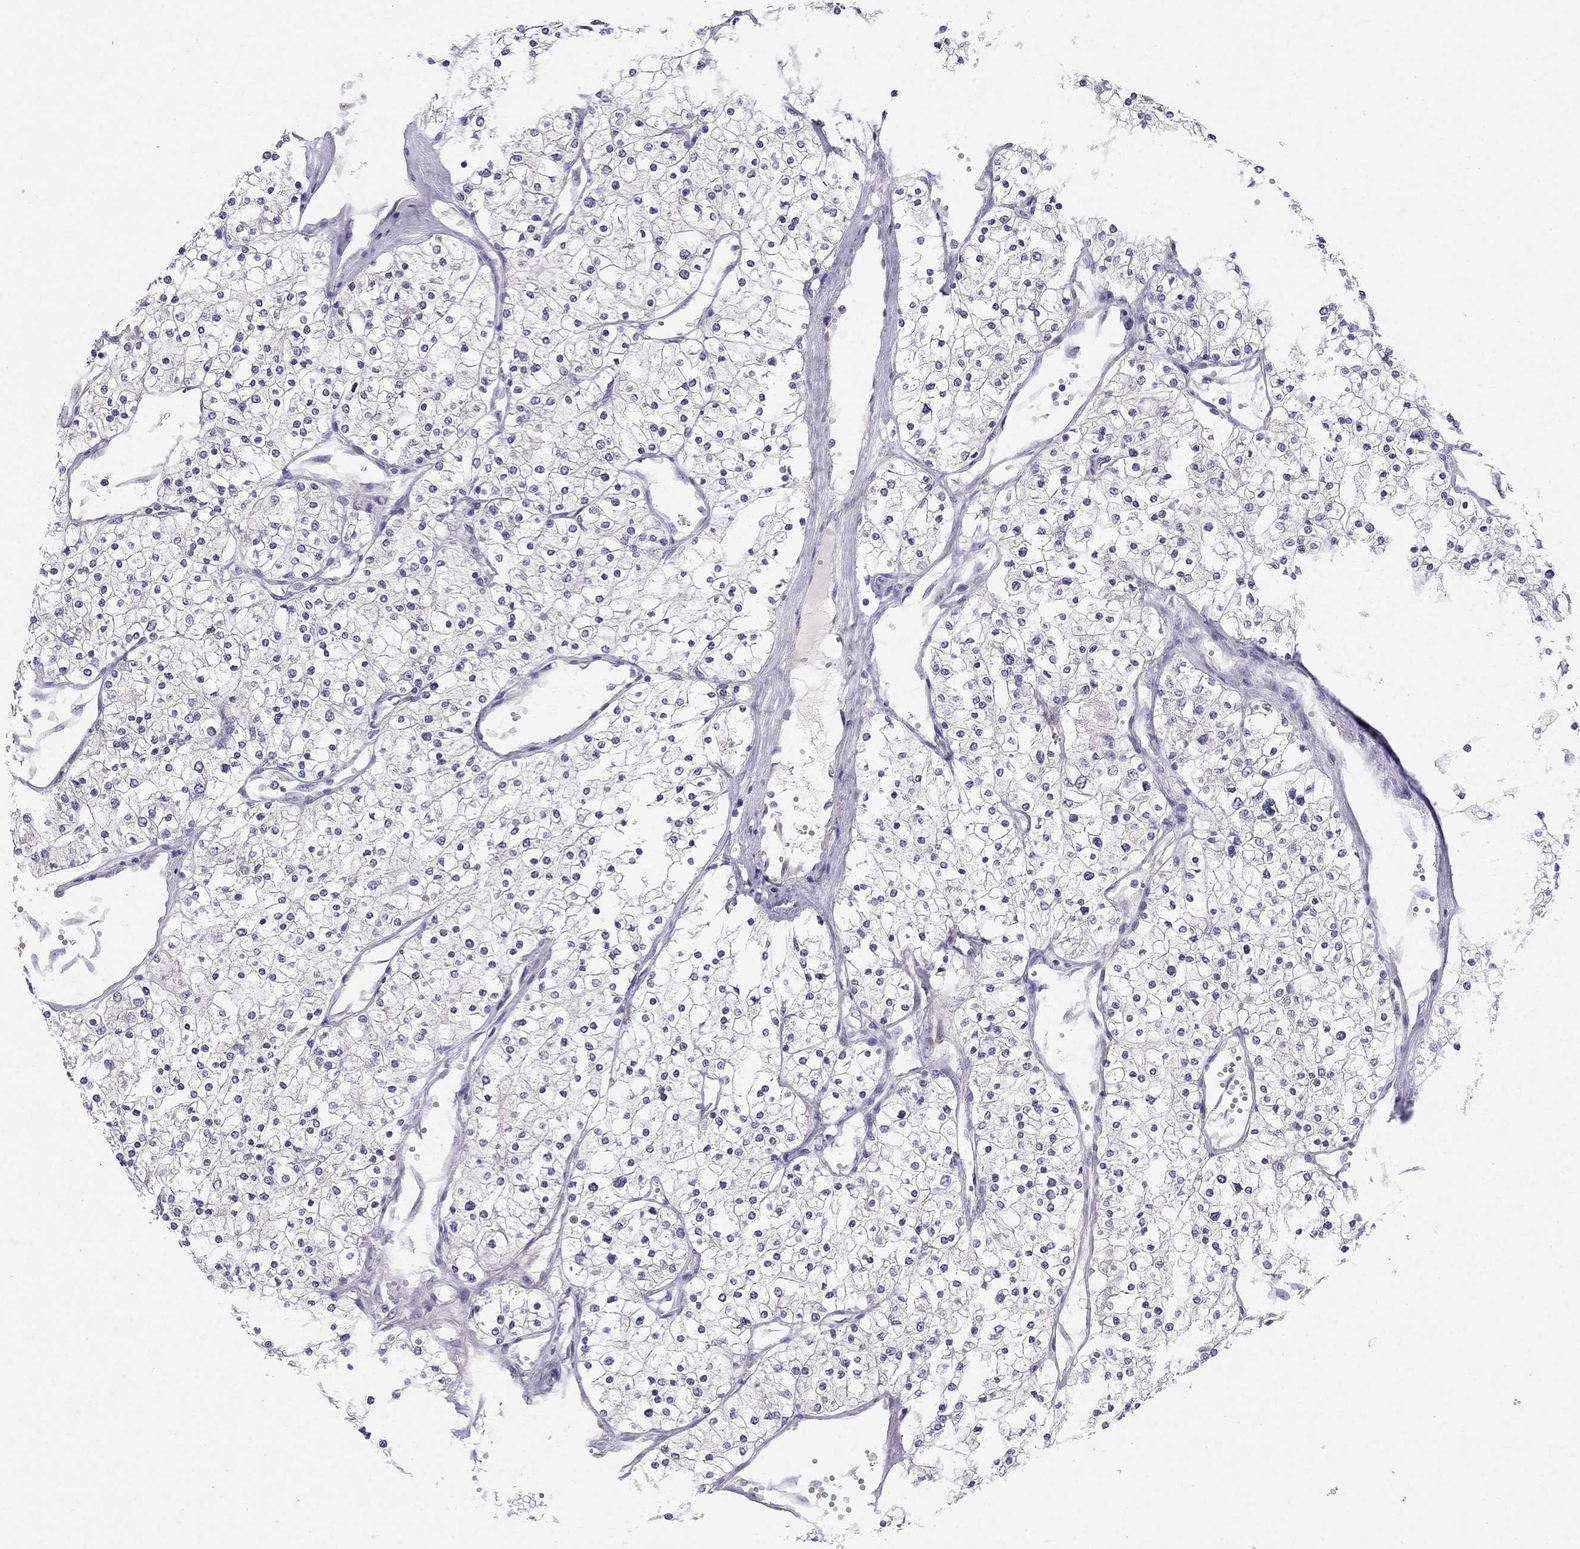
{"staining": {"intensity": "negative", "quantity": "none", "location": "none"}, "tissue": "renal cancer", "cell_type": "Tumor cells", "image_type": "cancer", "snomed": [{"axis": "morphology", "description": "Adenocarcinoma, NOS"}, {"axis": "topography", "description": "Kidney"}], "caption": "Immunohistochemical staining of human renal cancer (adenocarcinoma) reveals no significant positivity in tumor cells. (DAB (3,3'-diaminobenzidine) immunohistochemistry visualized using brightfield microscopy, high magnification).", "gene": "RTL1", "patient": {"sex": "male", "age": 80}}